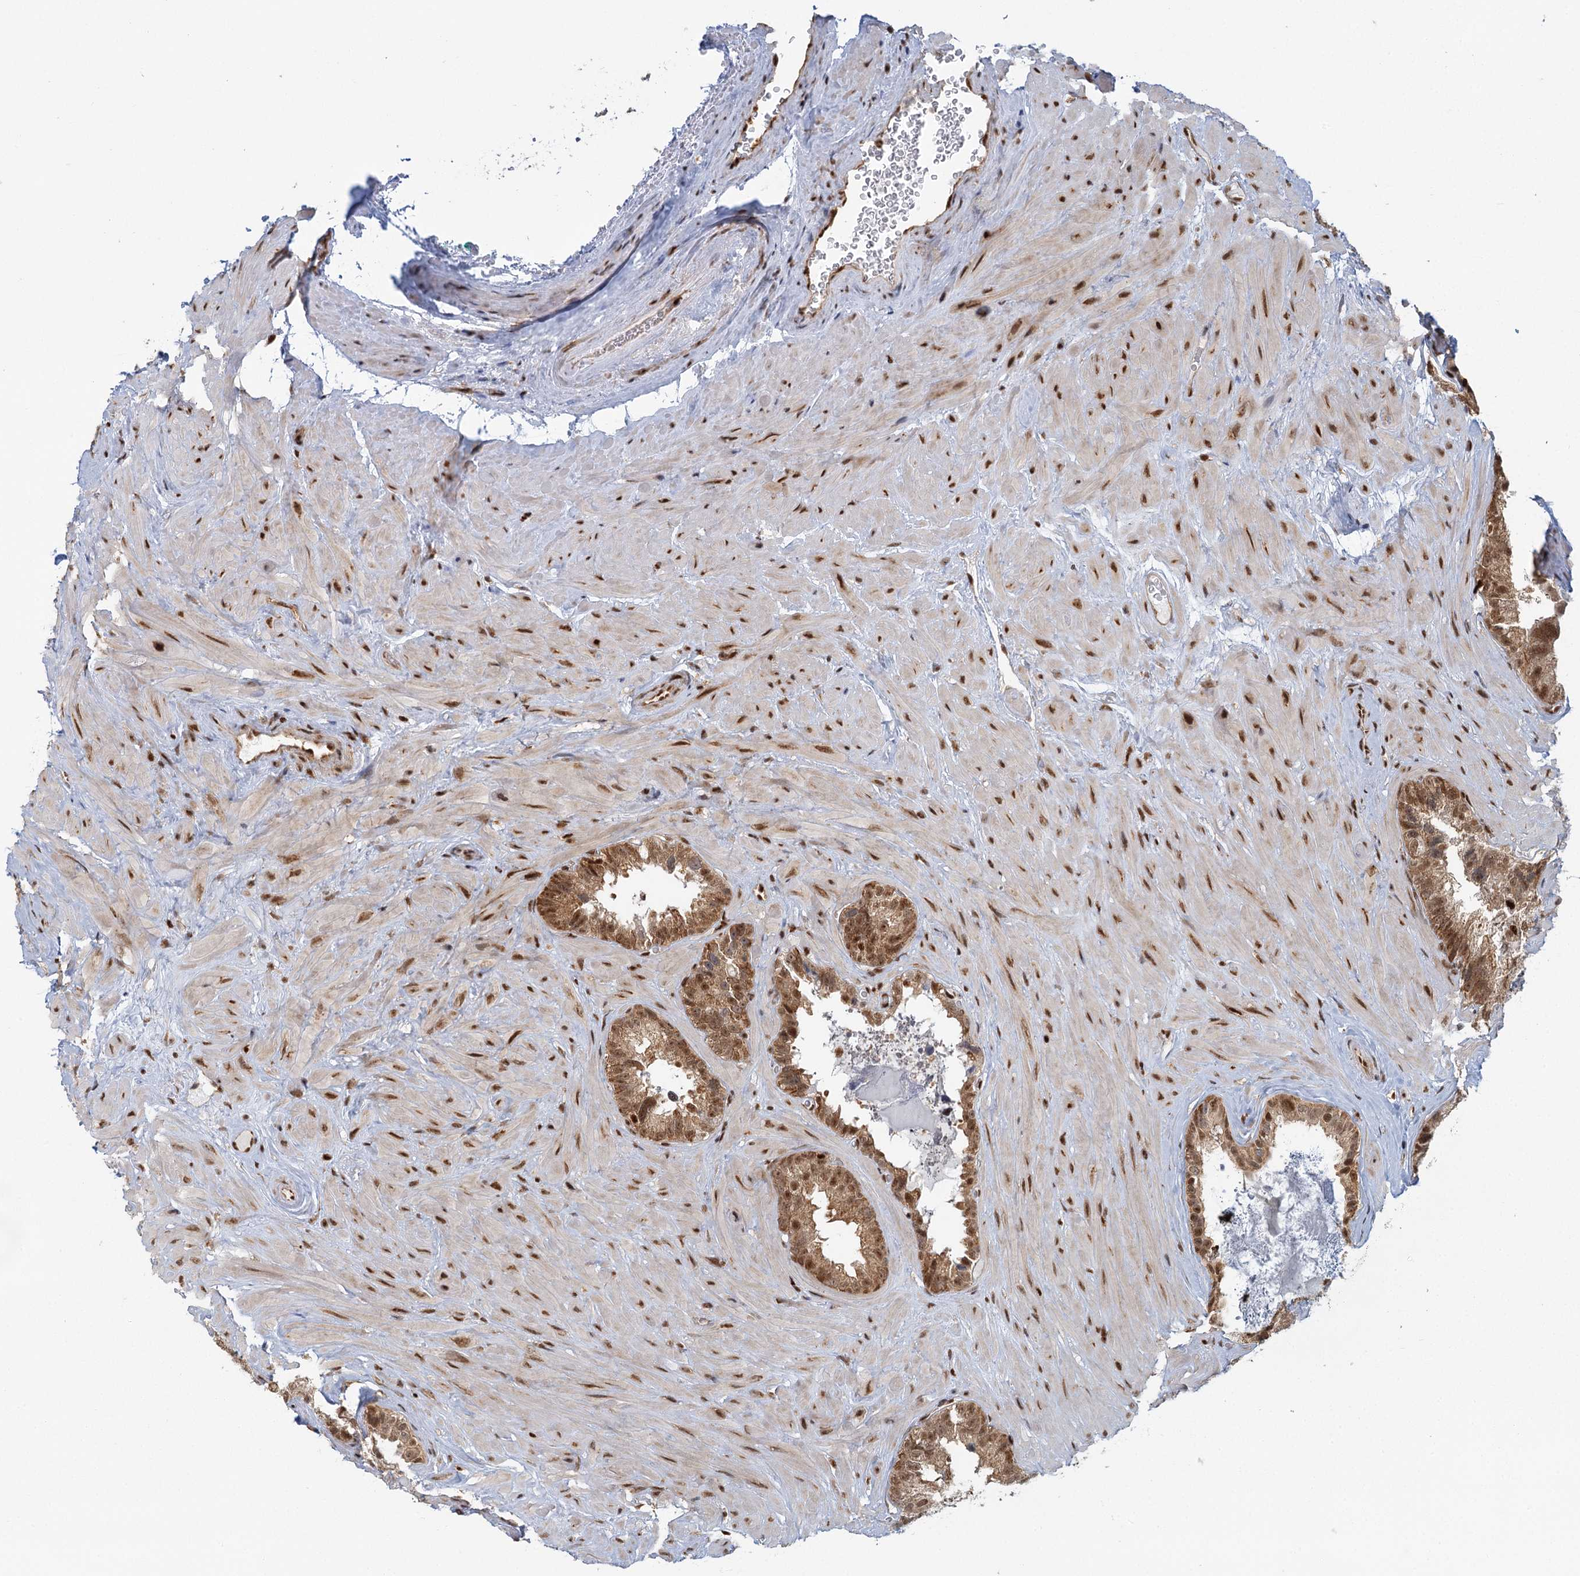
{"staining": {"intensity": "moderate", "quantity": ">75%", "location": "cytoplasmic/membranous,nuclear"}, "tissue": "seminal vesicle", "cell_type": "Glandular cells", "image_type": "normal", "snomed": [{"axis": "morphology", "description": "Normal tissue, NOS"}, {"axis": "topography", "description": "Seminal veicle"}, {"axis": "topography", "description": "Peripheral nerve tissue"}], "caption": "Immunohistochemical staining of unremarkable human seminal vesicle exhibits moderate cytoplasmic/membranous,nuclear protein positivity in approximately >75% of glandular cells.", "gene": "GPATCH11", "patient": {"sex": "male", "age": 67}}